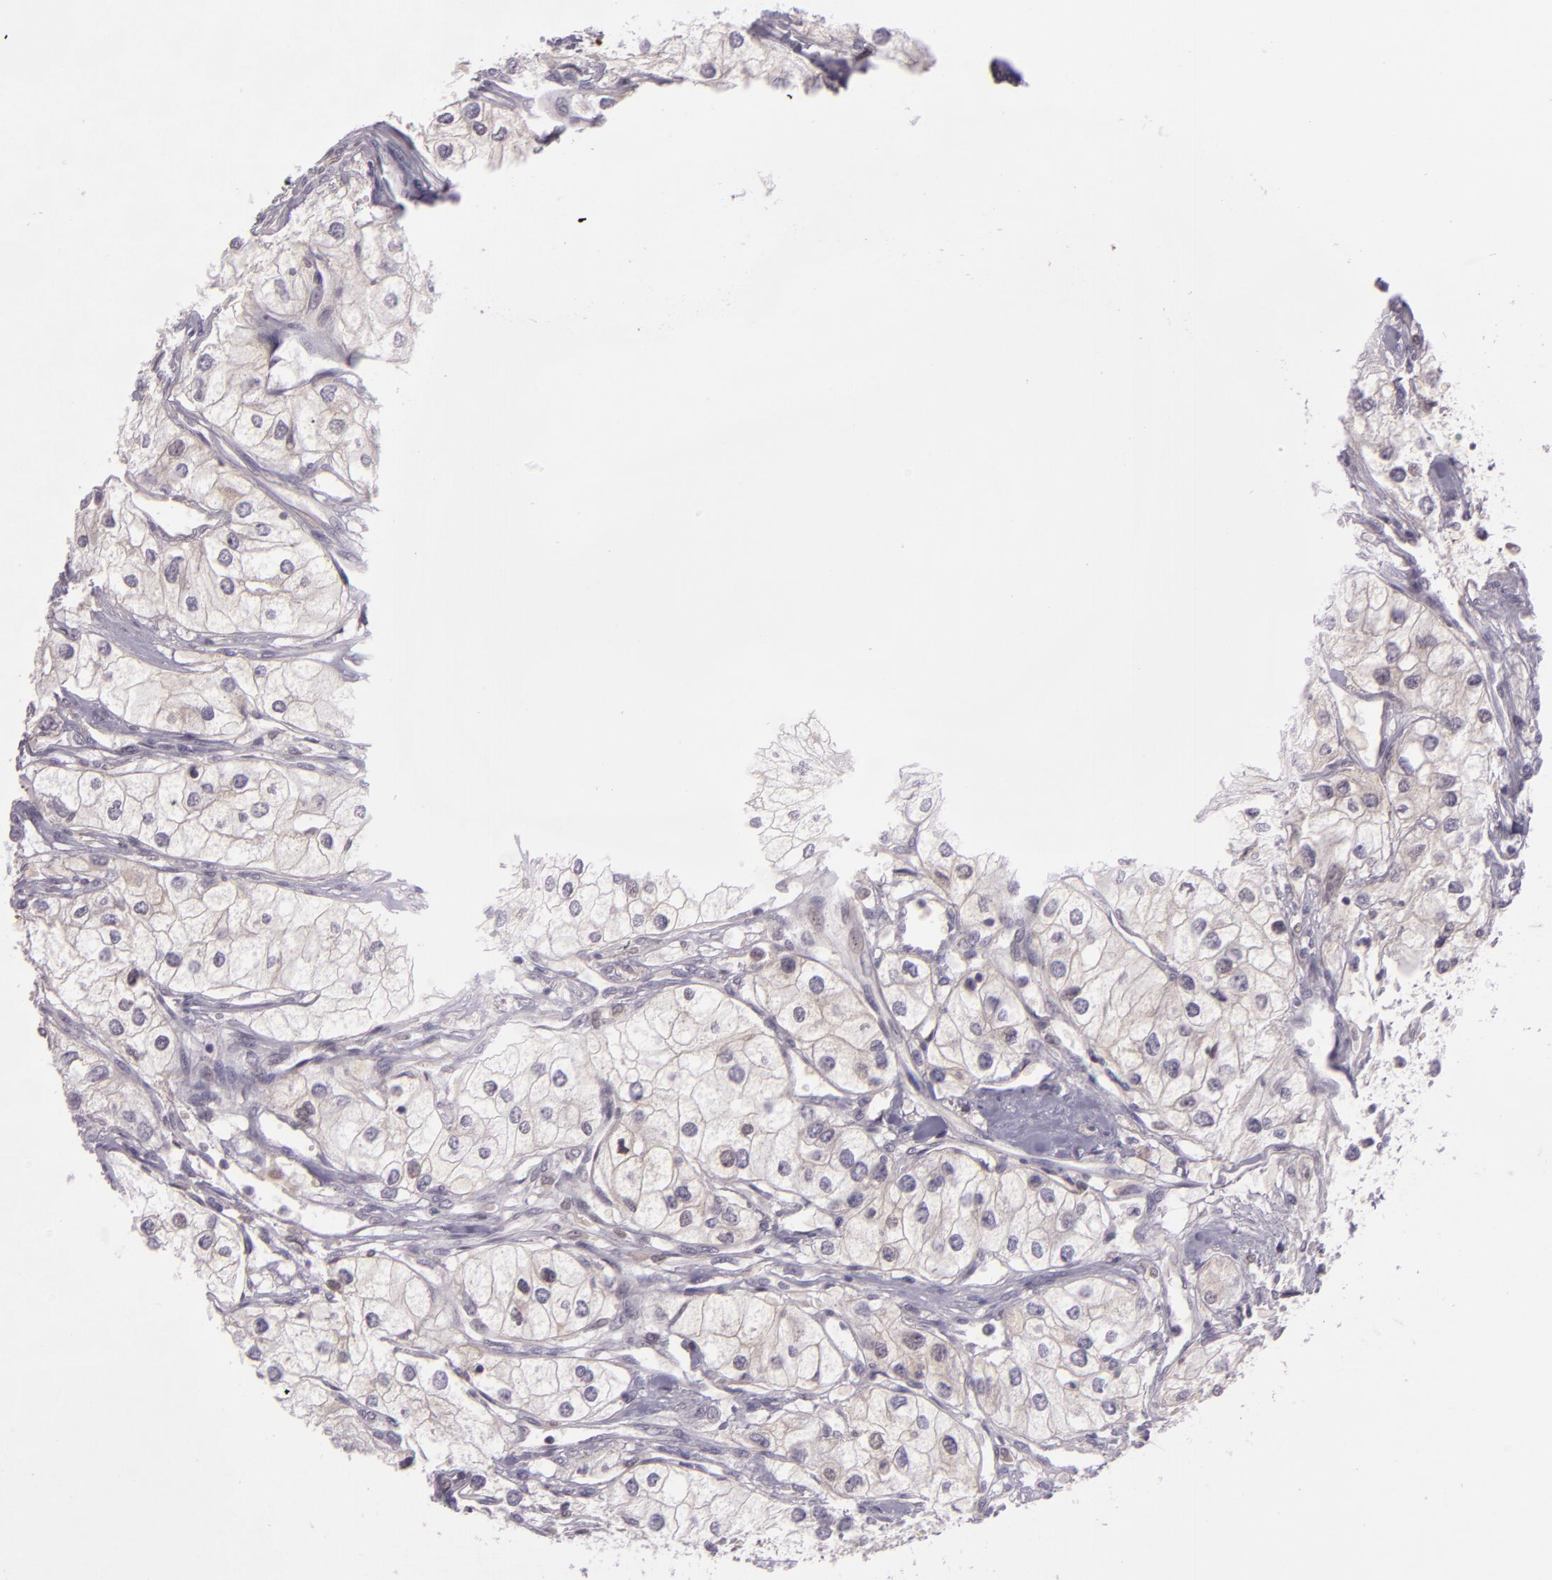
{"staining": {"intensity": "negative", "quantity": "none", "location": "none"}, "tissue": "renal cancer", "cell_type": "Tumor cells", "image_type": "cancer", "snomed": [{"axis": "morphology", "description": "Adenocarcinoma, NOS"}, {"axis": "topography", "description": "Kidney"}], "caption": "Tumor cells show no significant protein expression in adenocarcinoma (renal).", "gene": "CHEK2", "patient": {"sex": "male", "age": 57}}